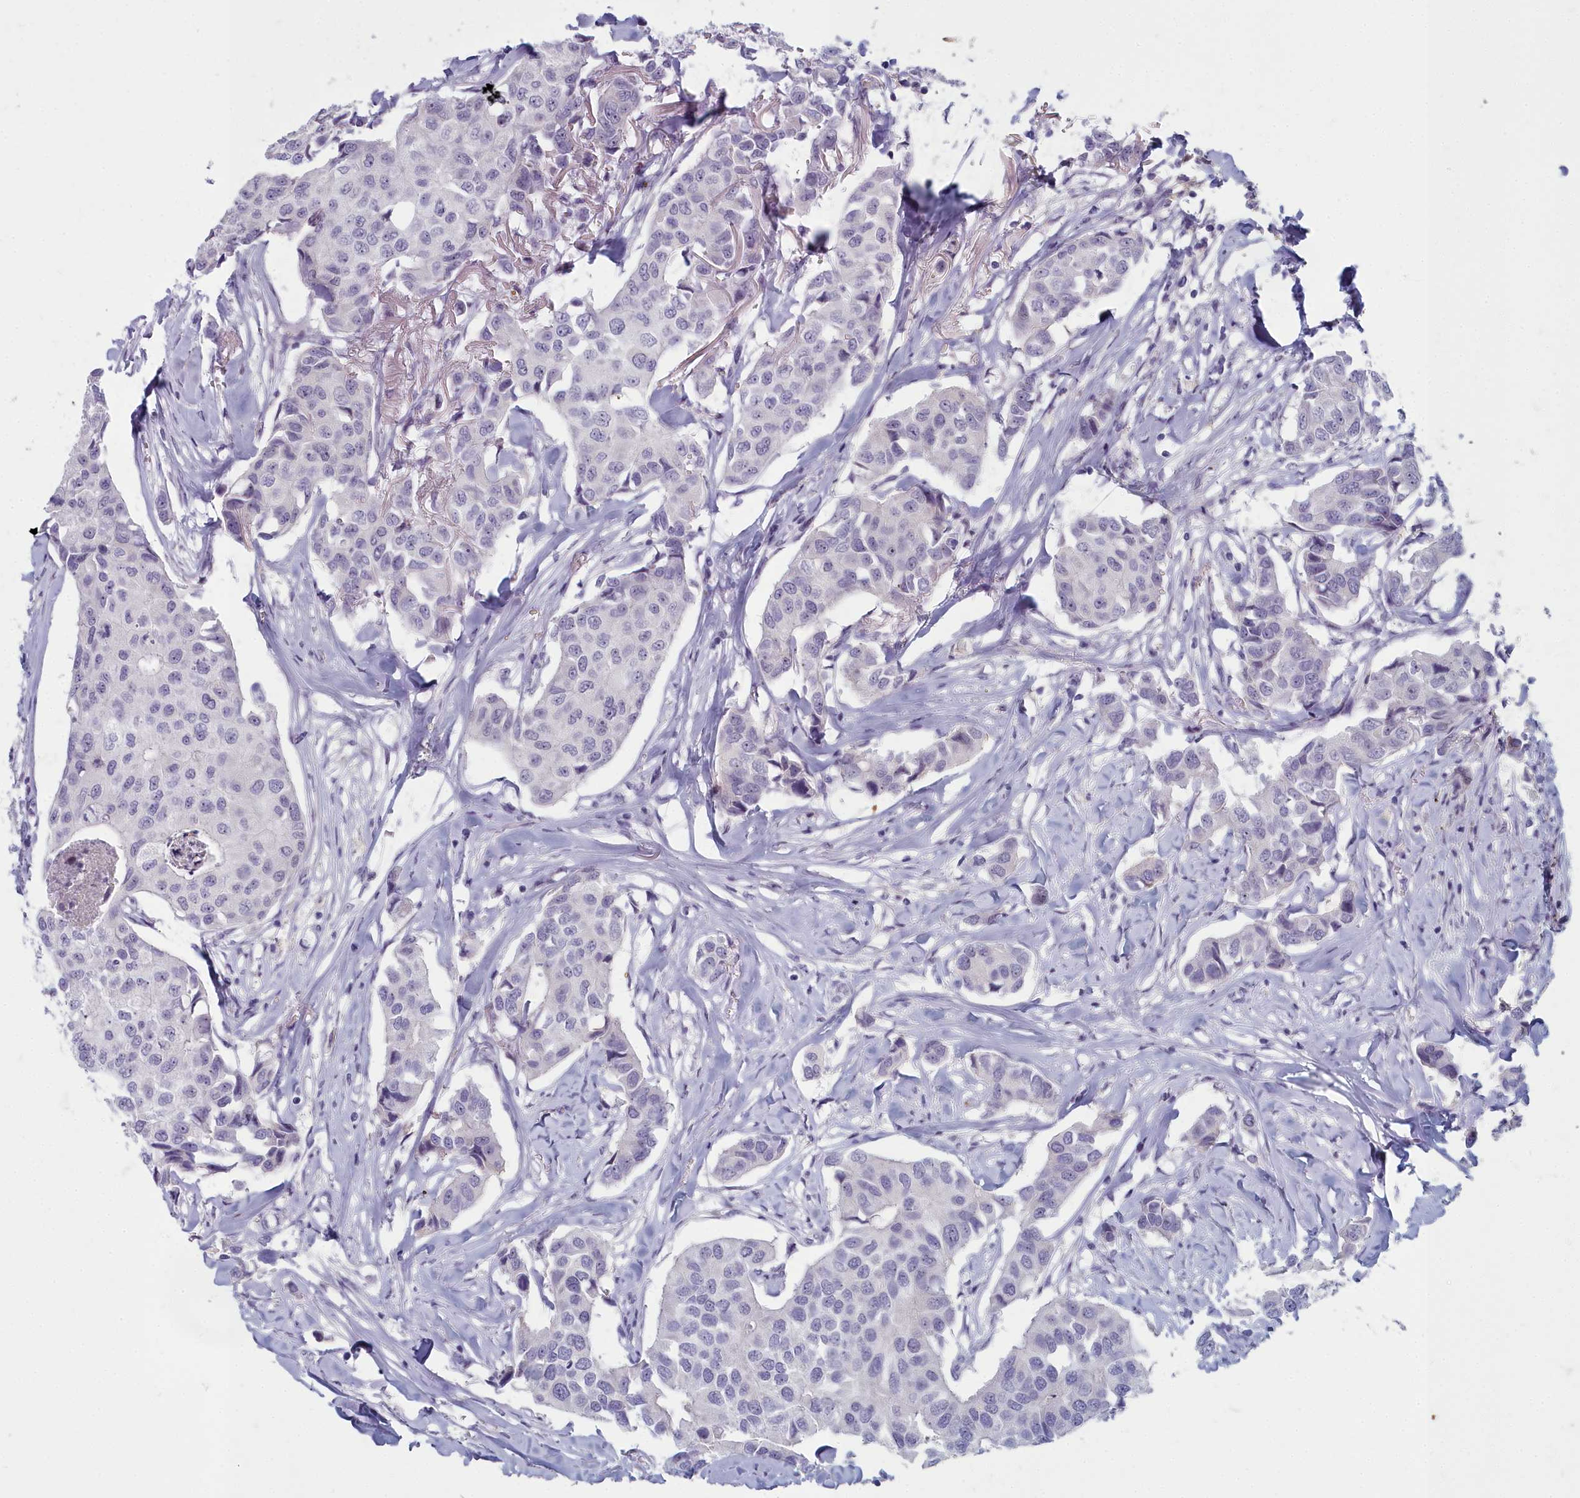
{"staining": {"intensity": "negative", "quantity": "none", "location": "none"}, "tissue": "breast cancer", "cell_type": "Tumor cells", "image_type": "cancer", "snomed": [{"axis": "morphology", "description": "Duct carcinoma"}, {"axis": "topography", "description": "Breast"}], "caption": "Breast invasive ductal carcinoma stained for a protein using immunohistochemistry (IHC) displays no positivity tumor cells.", "gene": "INSYN2A", "patient": {"sex": "female", "age": 80}}